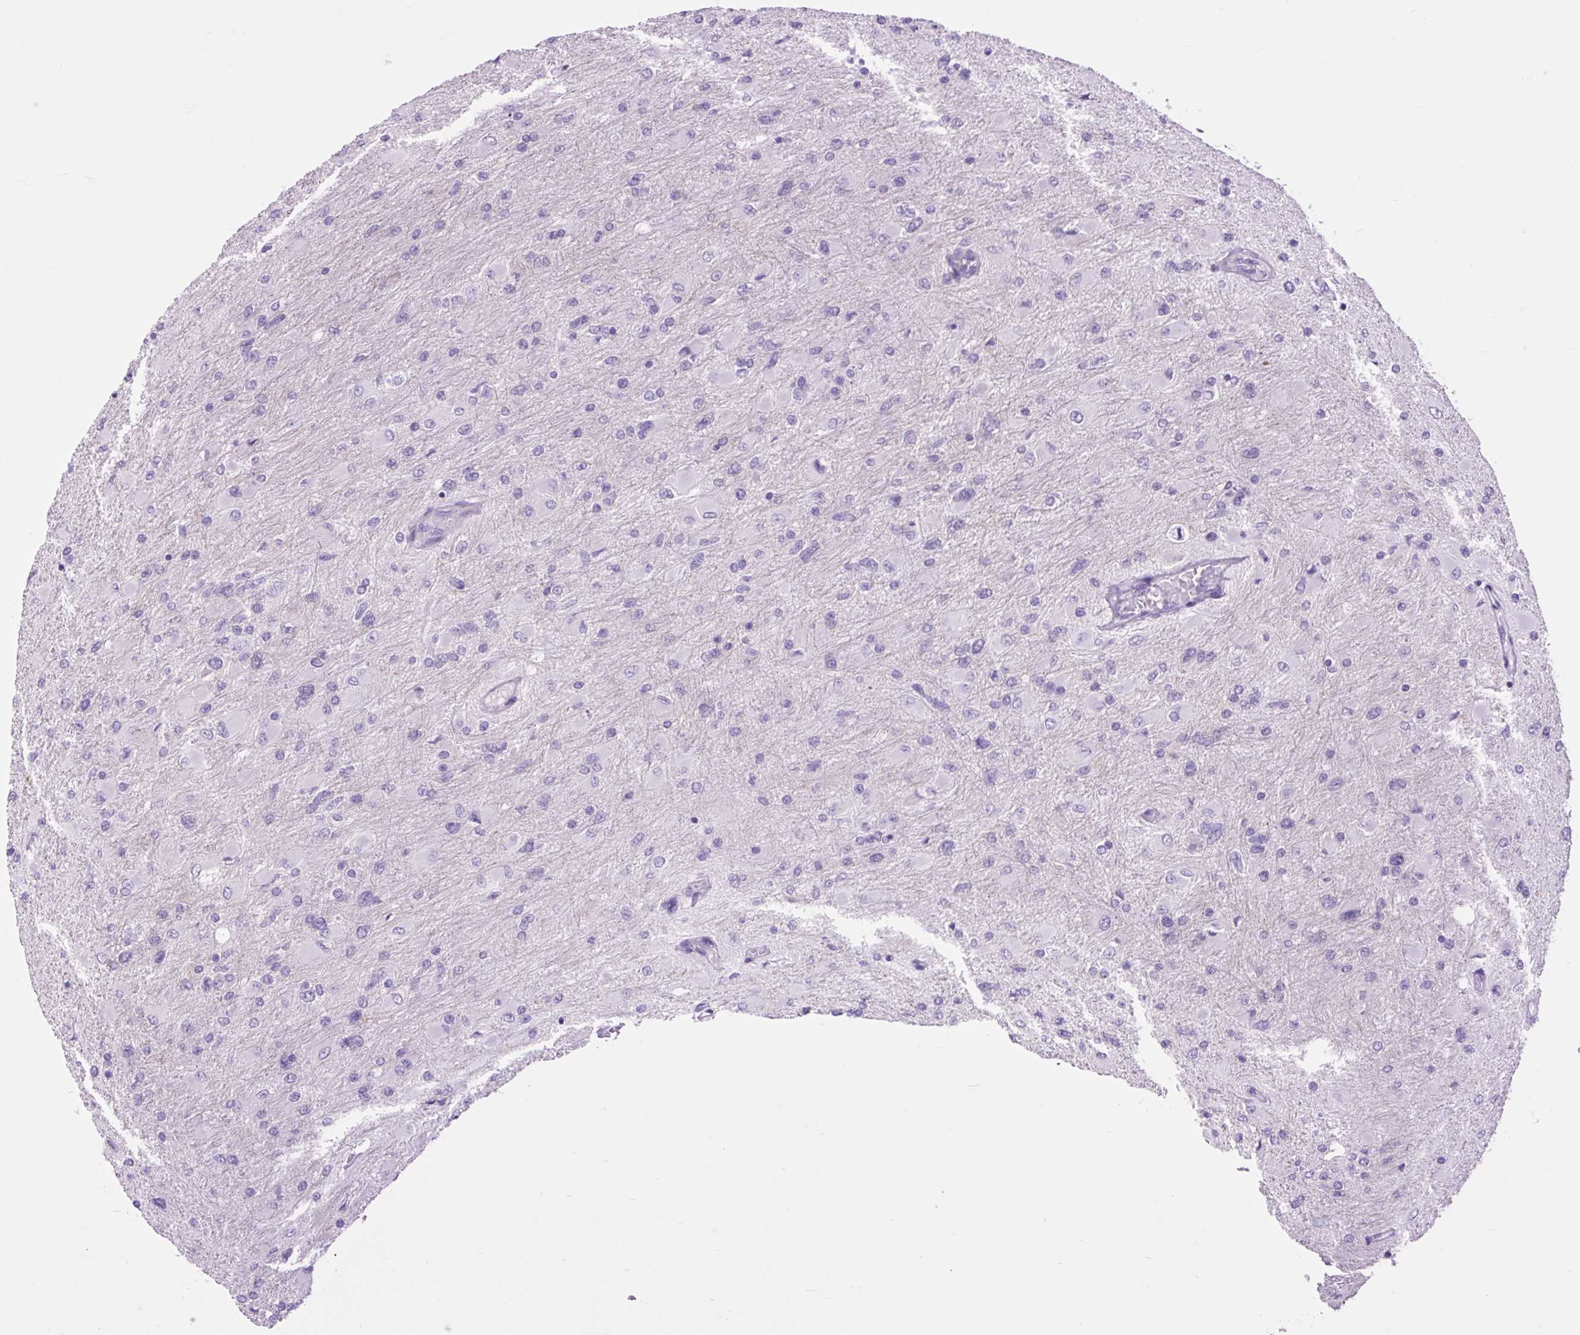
{"staining": {"intensity": "negative", "quantity": "none", "location": "none"}, "tissue": "glioma", "cell_type": "Tumor cells", "image_type": "cancer", "snomed": [{"axis": "morphology", "description": "Glioma, malignant, High grade"}, {"axis": "topography", "description": "Cerebral cortex"}], "caption": "Tumor cells show no significant protein positivity in malignant high-grade glioma. The staining was performed using DAB (3,3'-diaminobenzidine) to visualize the protein expression in brown, while the nuclei were stained in blue with hematoxylin (Magnification: 20x).", "gene": "DPP6", "patient": {"sex": "female", "age": 36}}